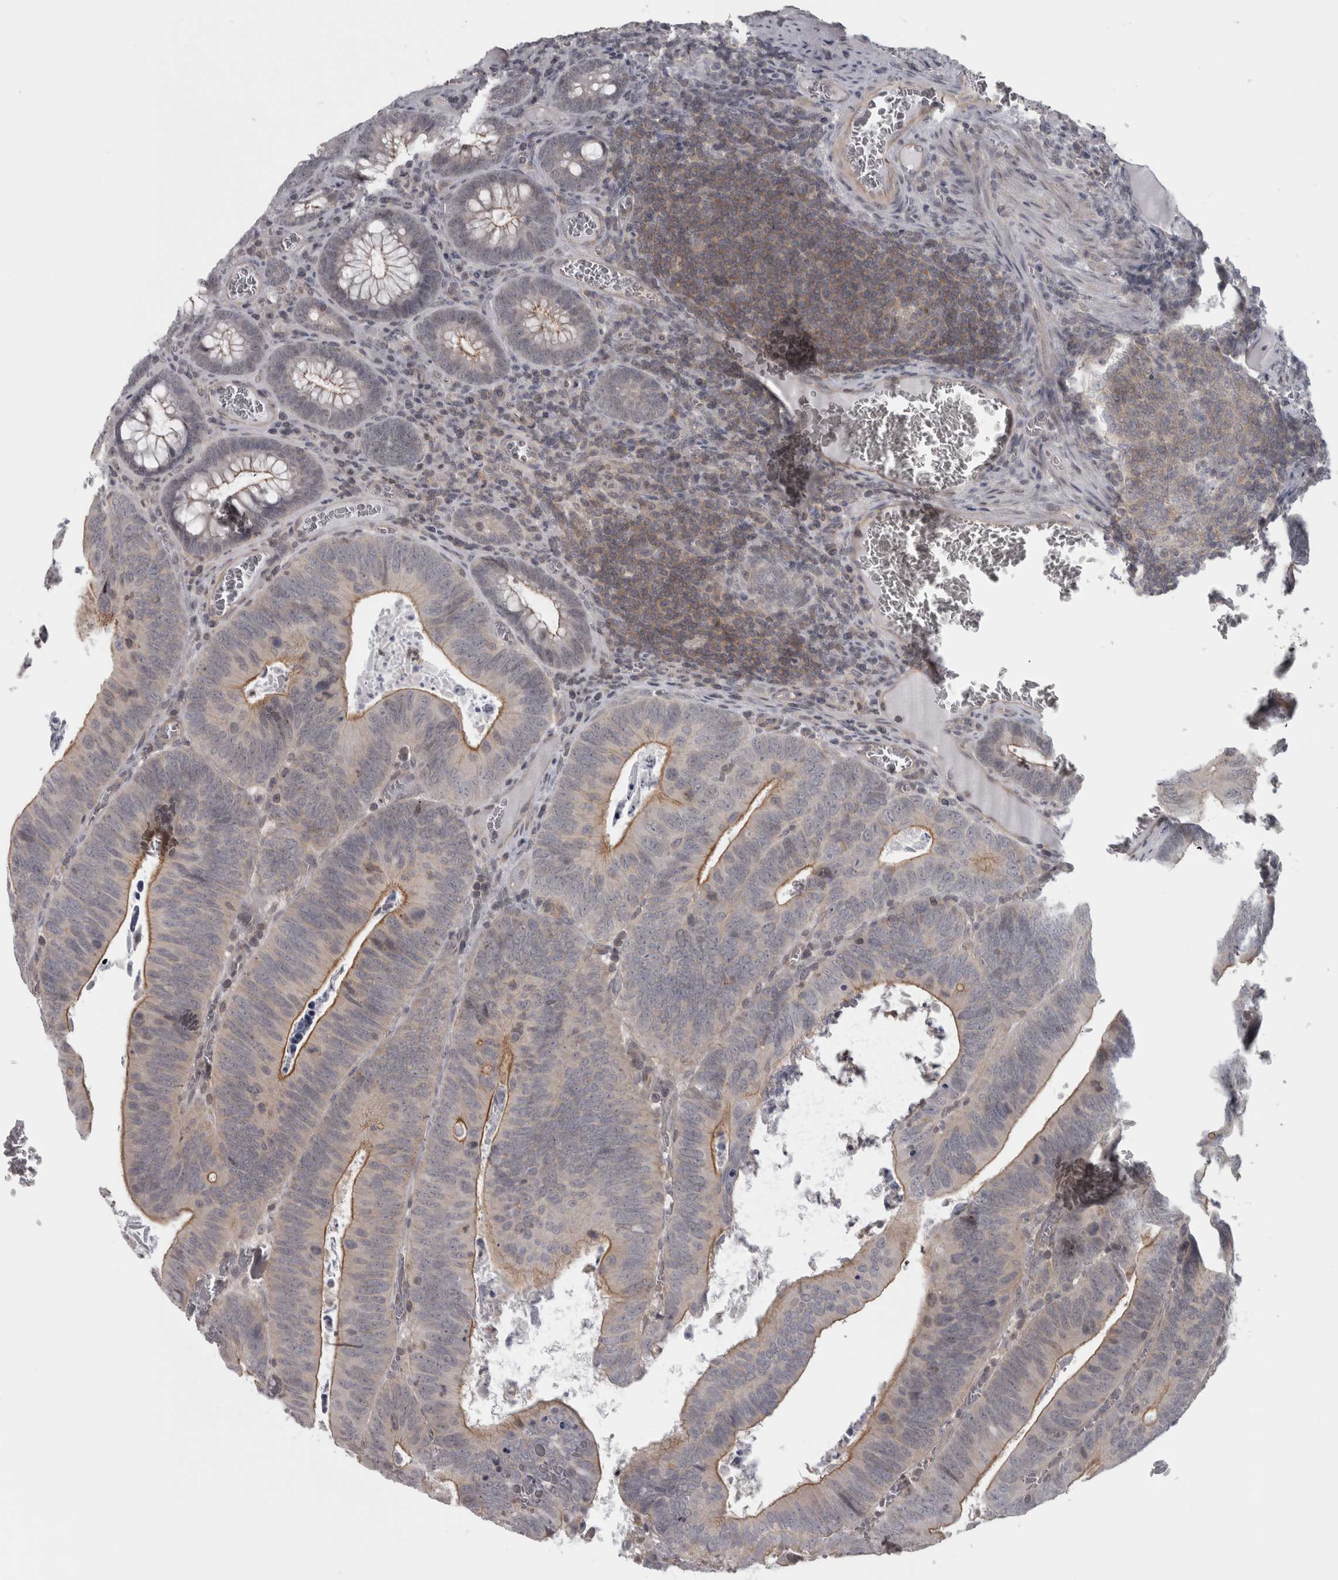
{"staining": {"intensity": "moderate", "quantity": "25%-75%", "location": "cytoplasmic/membranous"}, "tissue": "colorectal cancer", "cell_type": "Tumor cells", "image_type": "cancer", "snomed": [{"axis": "morphology", "description": "Inflammation, NOS"}, {"axis": "morphology", "description": "Adenocarcinoma, NOS"}, {"axis": "topography", "description": "Colon"}], "caption": "About 25%-75% of tumor cells in human colorectal cancer (adenocarcinoma) reveal moderate cytoplasmic/membranous protein staining as visualized by brown immunohistochemical staining.", "gene": "PPP1R12B", "patient": {"sex": "male", "age": 72}}